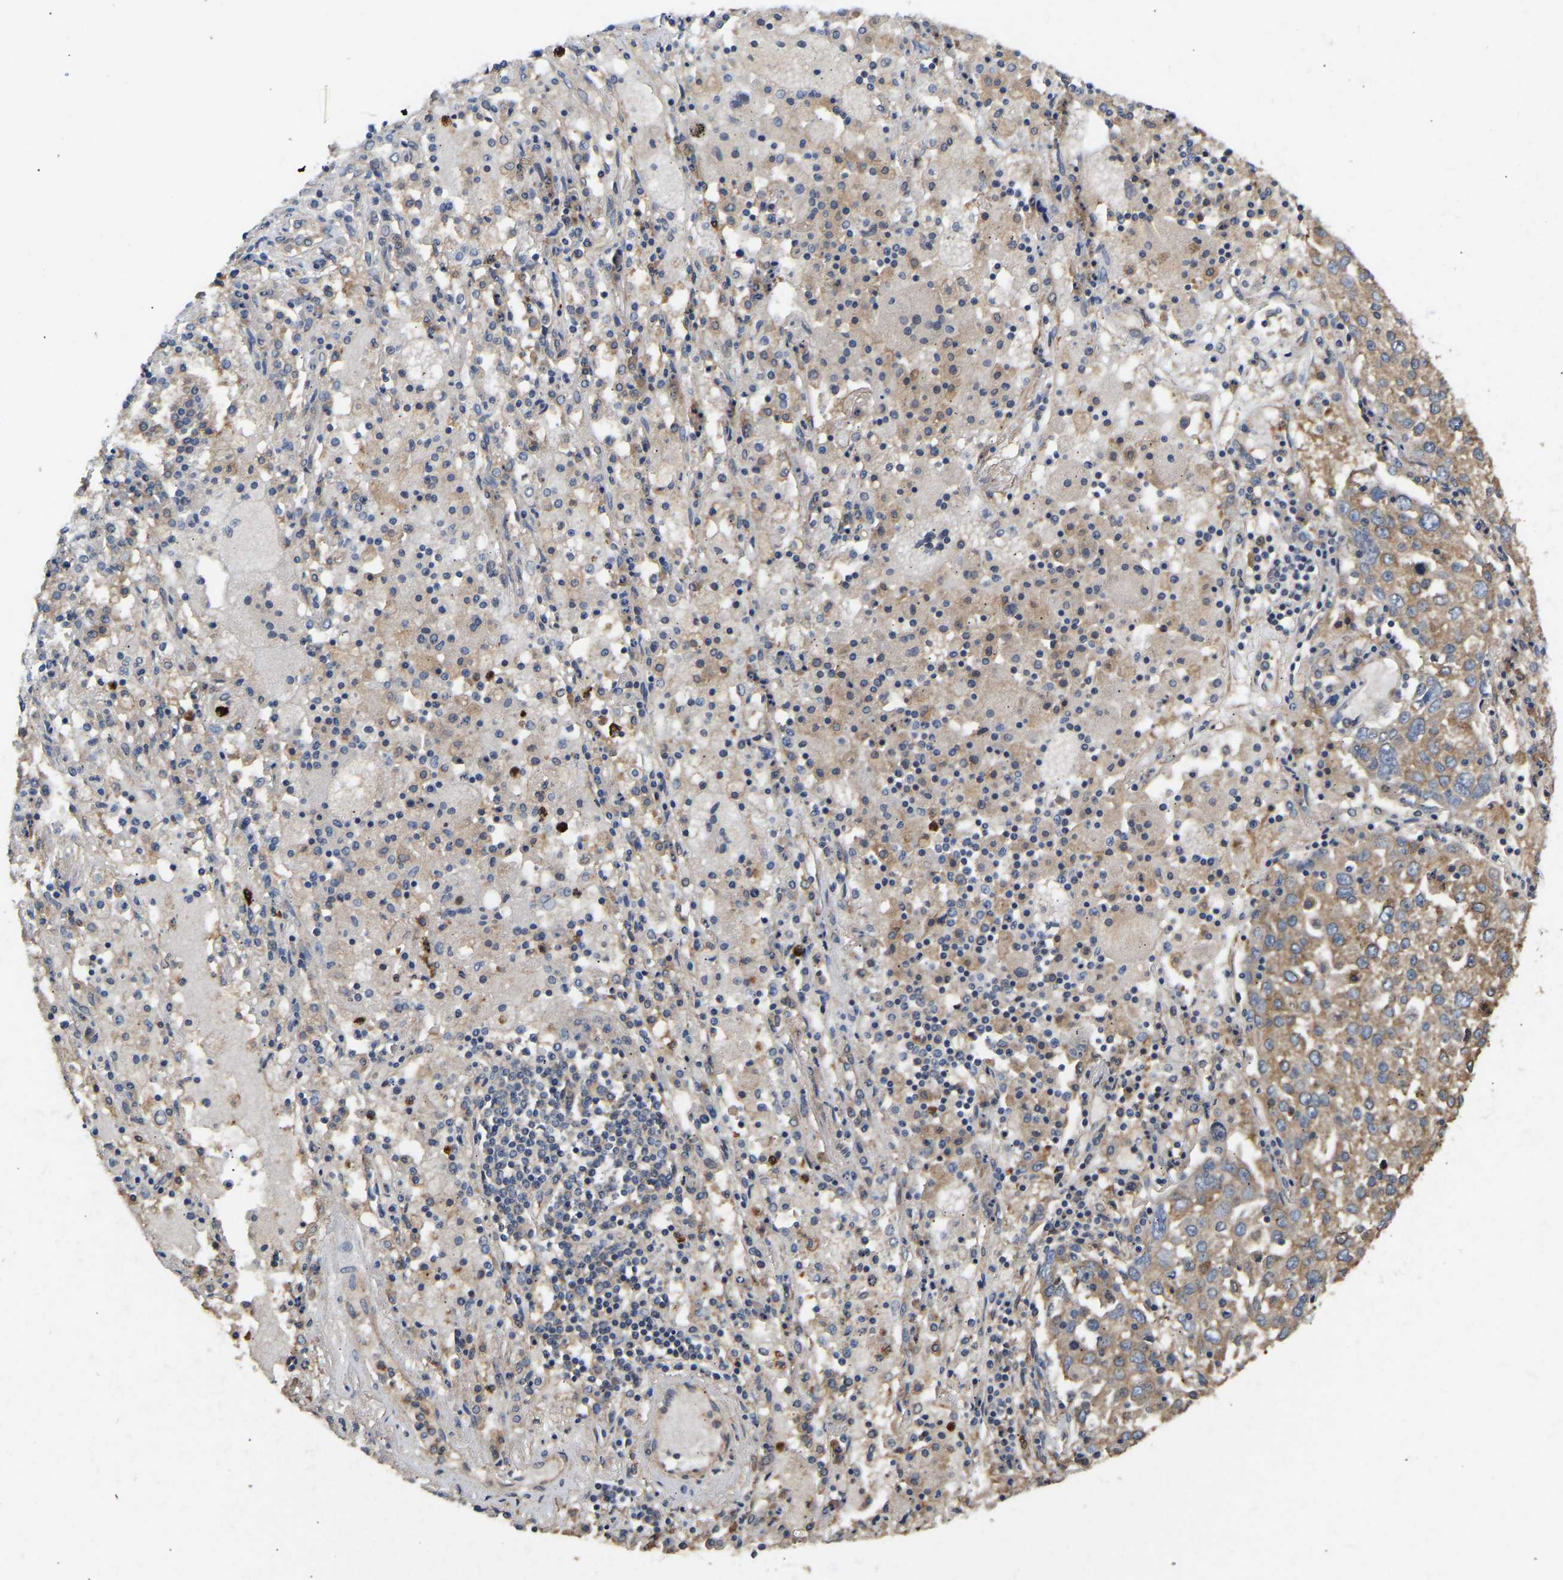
{"staining": {"intensity": "moderate", "quantity": ">75%", "location": "cytoplasmic/membranous"}, "tissue": "lung cancer", "cell_type": "Tumor cells", "image_type": "cancer", "snomed": [{"axis": "morphology", "description": "Squamous cell carcinoma, NOS"}, {"axis": "topography", "description": "Lung"}], "caption": "This micrograph demonstrates IHC staining of human lung cancer, with medium moderate cytoplasmic/membranous positivity in approximately >75% of tumor cells.", "gene": "AIMP2", "patient": {"sex": "male", "age": 65}}